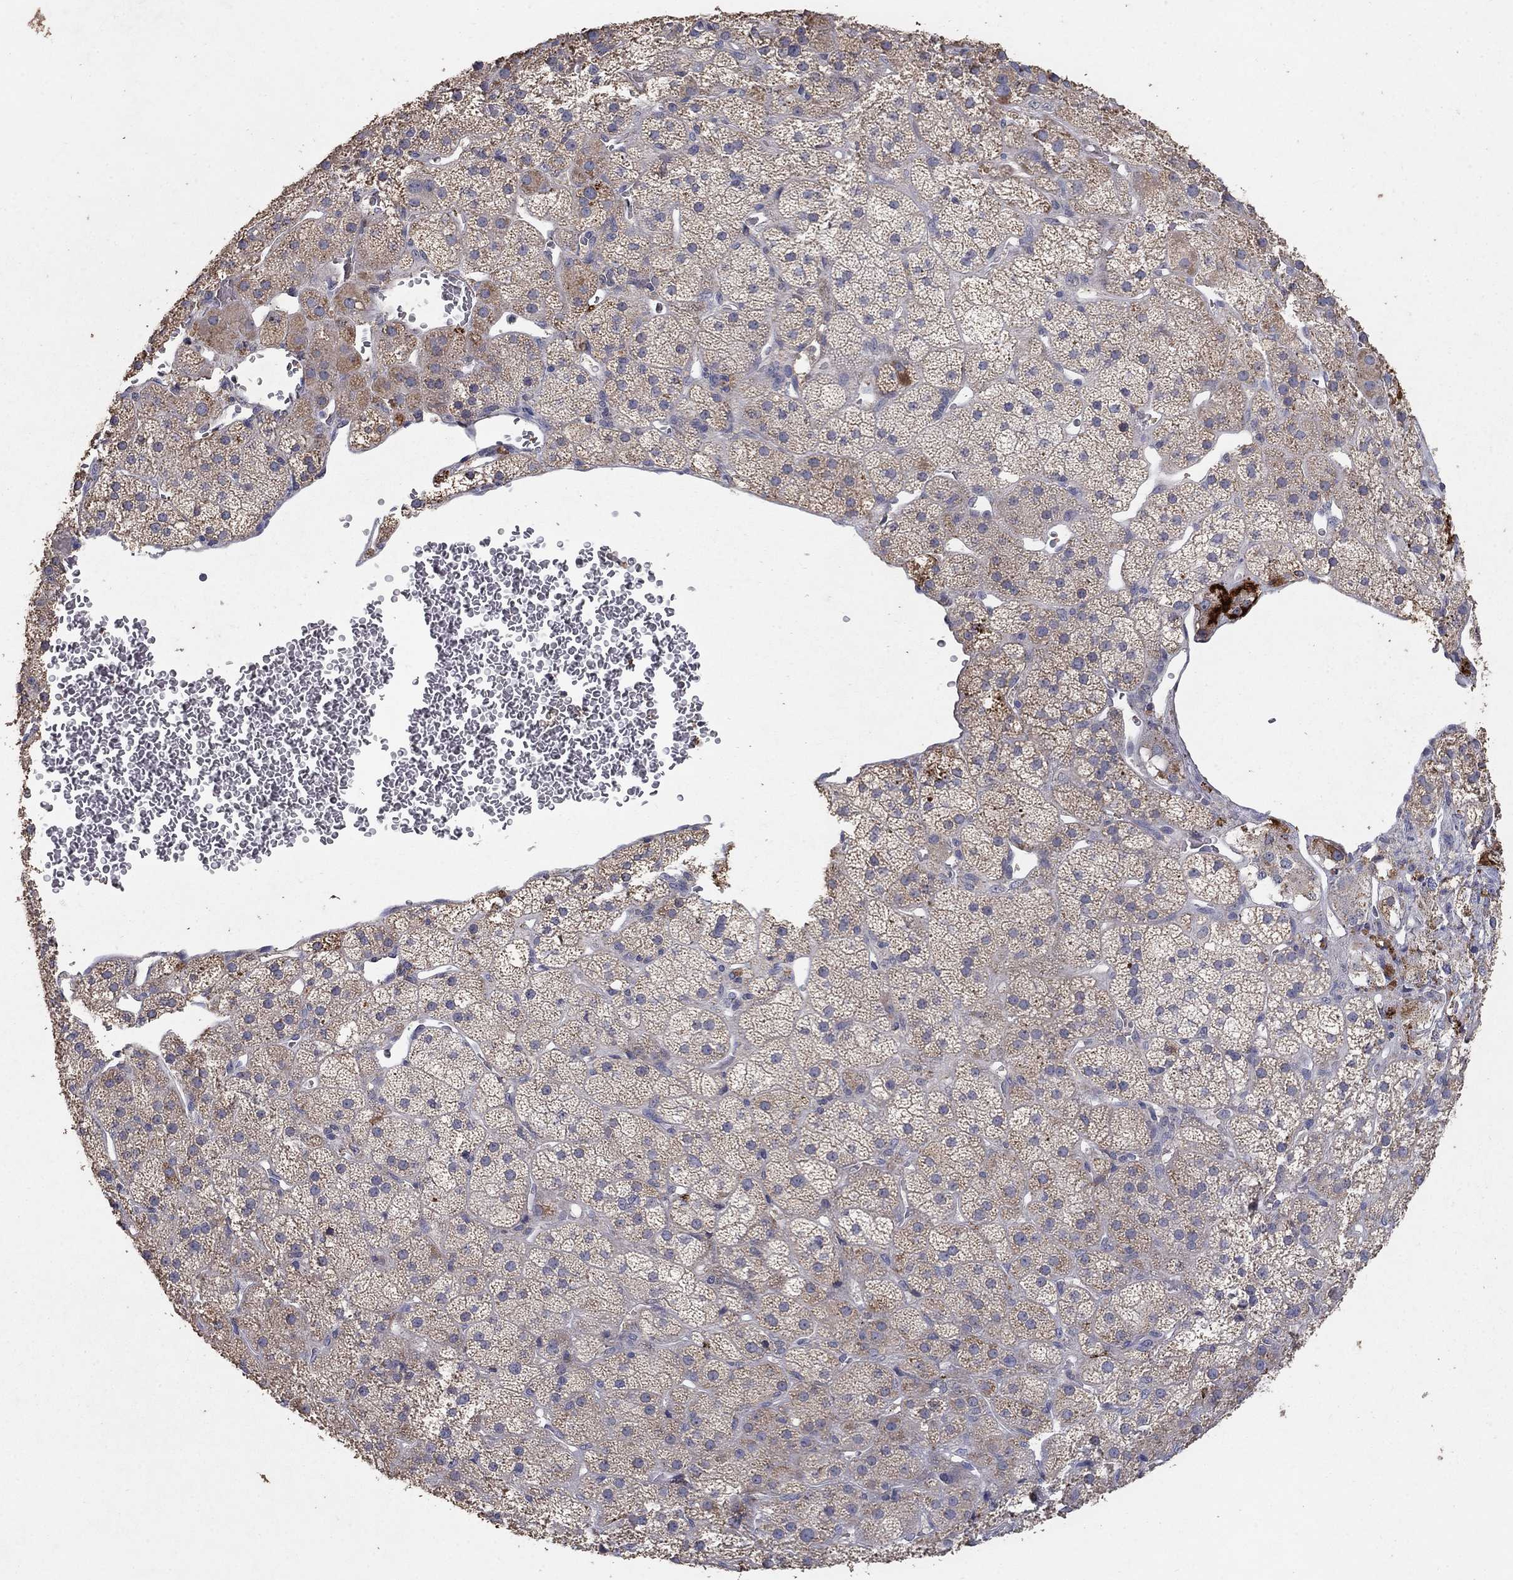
{"staining": {"intensity": "strong", "quantity": "<25%", "location": "cytoplasmic/membranous"}, "tissue": "adrenal gland", "cell_type": "Glandular cells", "image_type": "normal", "snomed": [{"axis": "morphology", "description": "Normal tissue, NOS"}, {"axis": "topography", "description": "Adrenal gland"}], "caption": "Immunohistochemical staining of normal adrenal gland exhibits <25% levels of strong cytoplasmic/membranous protein positivity in about <25% of glandular cells. The protein is stained brown, and the nuclei are stained in blue (DAB IHC with brightfield microscopy, high magnification).", "gene": "GPSM1", "patient": {"sex": "male", "age": 57}}